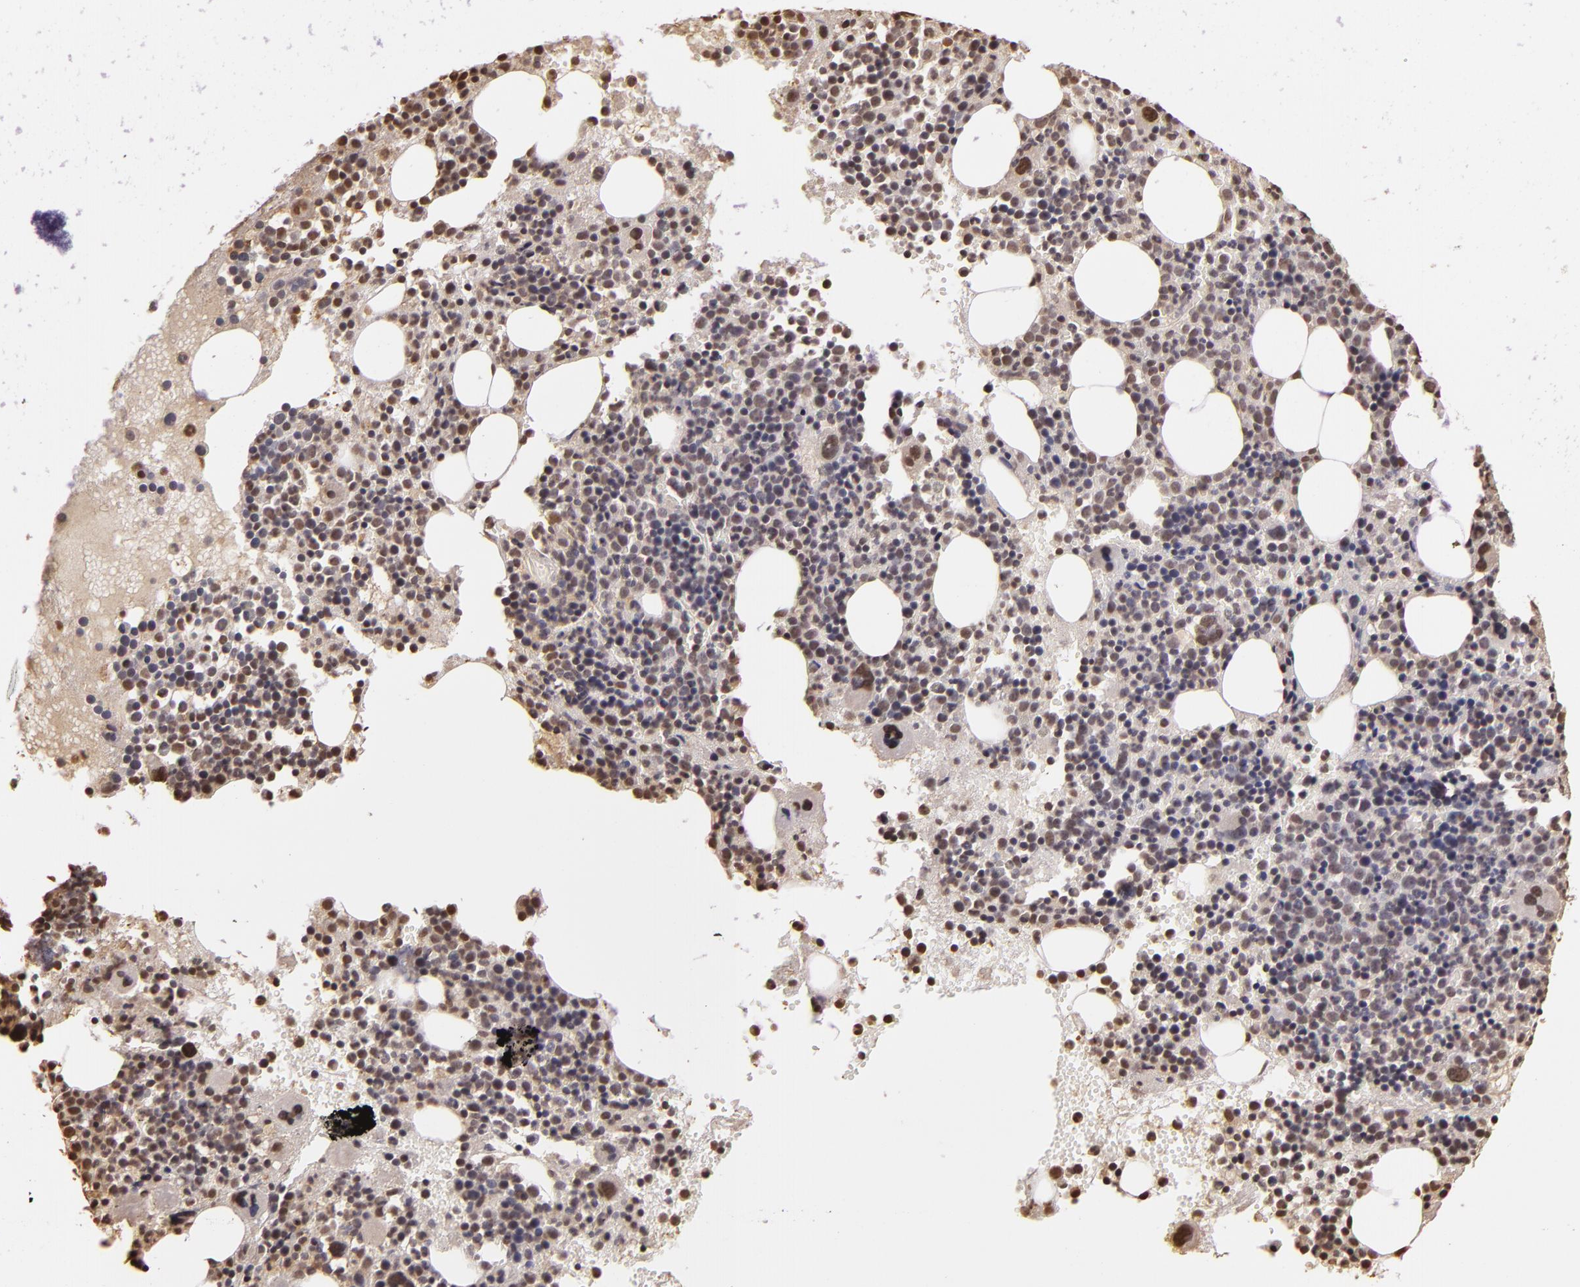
{"staining": {"intensity": "weak", "quantity": "<25%", "location": "nuclear"}, "tissue": "bone marrow", "cell_type": "Hematopoietic cells", "image_type": "normal", "snomed": [{"axis": "morphology", "description": "Normal tissue, NOS"}, {"axis": "topography", "description": "Bone marrow"}], "caption": "The immunohistochemistry histopathology image has no significant staining in hematopoietic cells of bone marrow. Brightfield microscopy of immunohistochemistry (IHC) stained with DAB (brown) and hematoxylin (blue), captured at high magnification.", "gene": "ARPC2", "patient": {"sex": "male", "age": 34}}